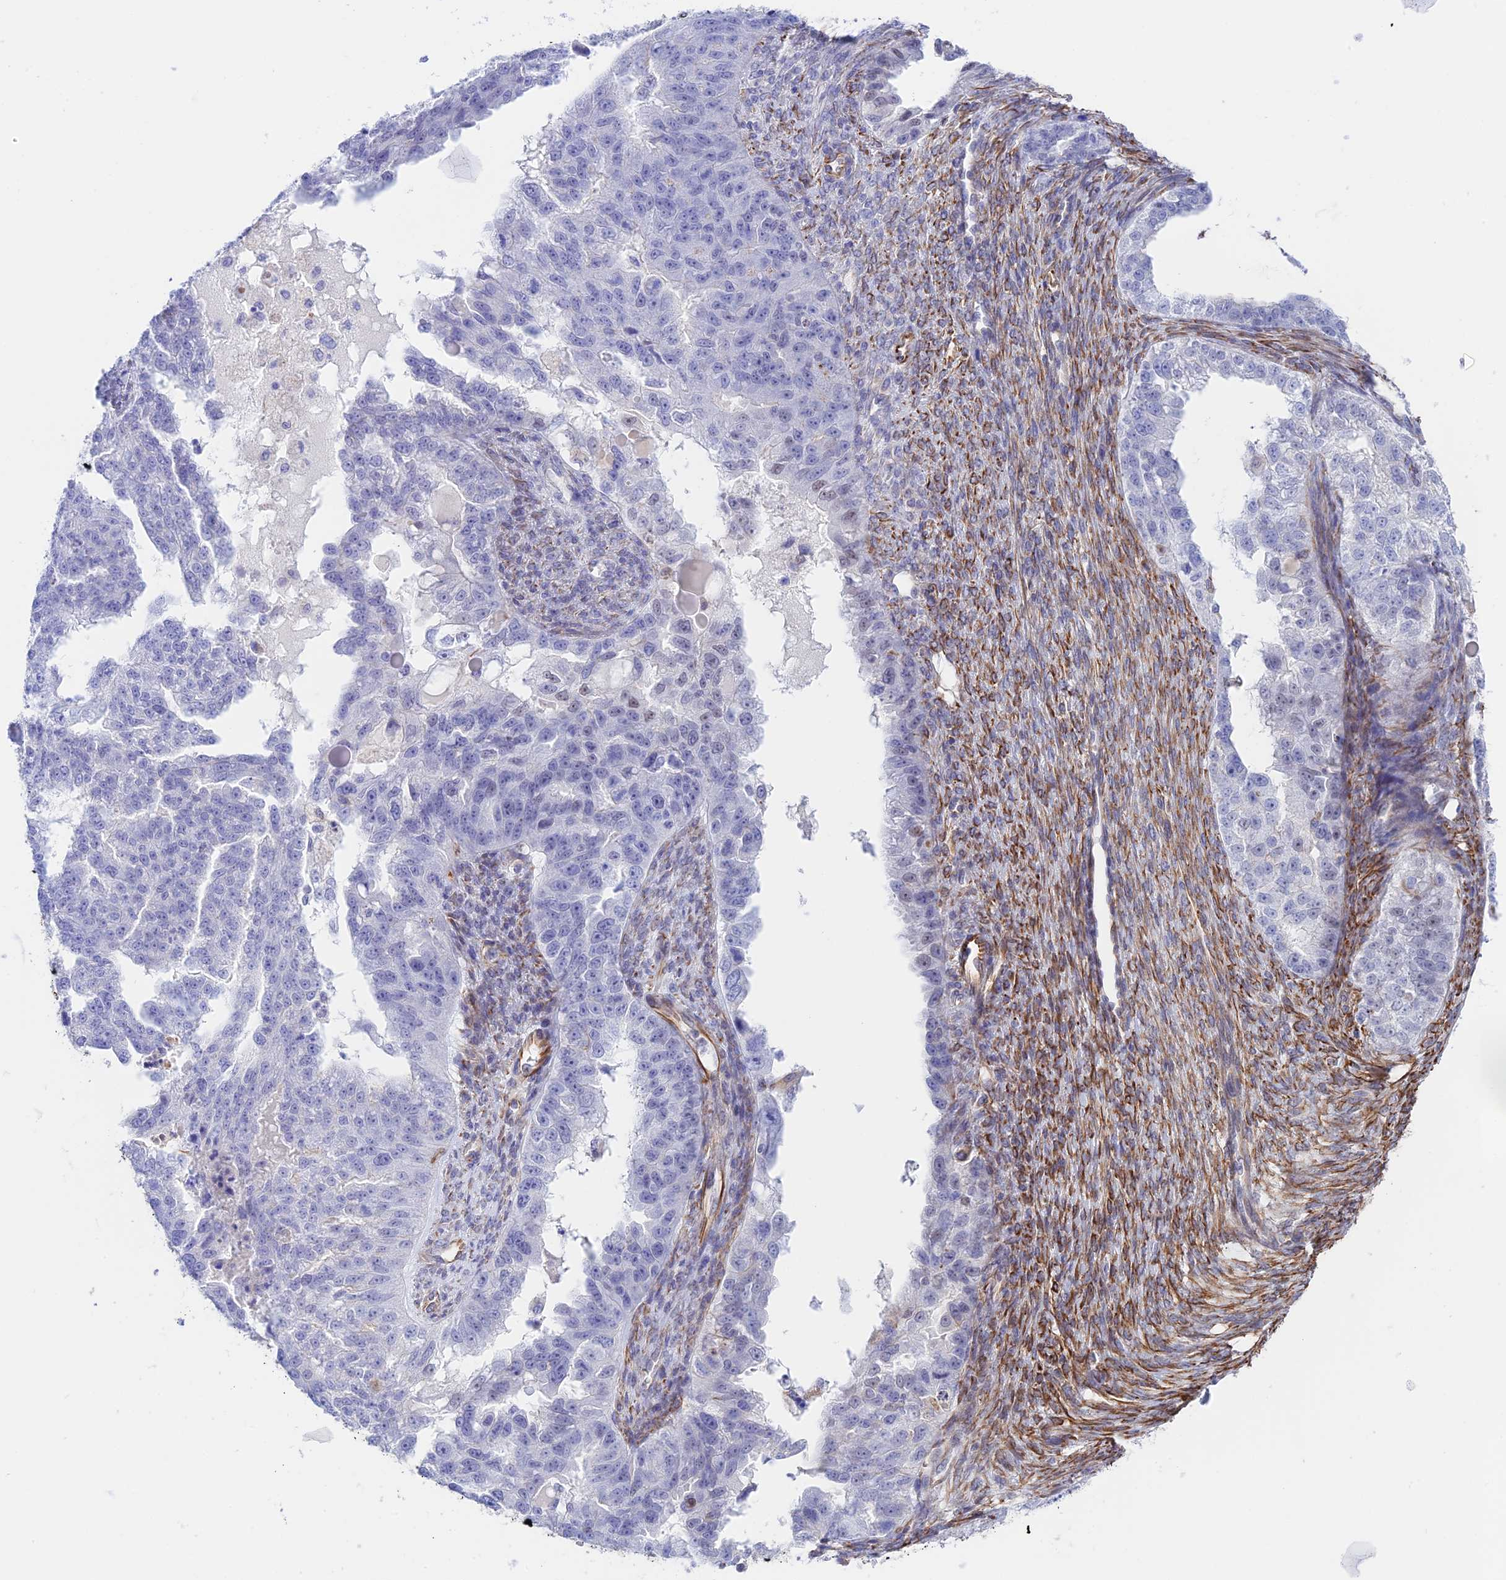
{"staining": {"intensity": "negative", "quantity": "none", "location": "none"}, "tissue": "ovarian cancer", "cell_type": "Tumor cells", "image_type": "cancer", "snomed": [{"axis": "morphology", "description": "Cystadenocarcinoma, serous, NOS"}, {"axis": "topography", "description": "Ovary"}], "caption": "The immunohistochemistry photomicrograph has no significant expression in tumor cells of ovarian serous cystadenocarcinoma tissue.", "gene": "ZNF652", "patient": {"sex": "female", "age": 58}}